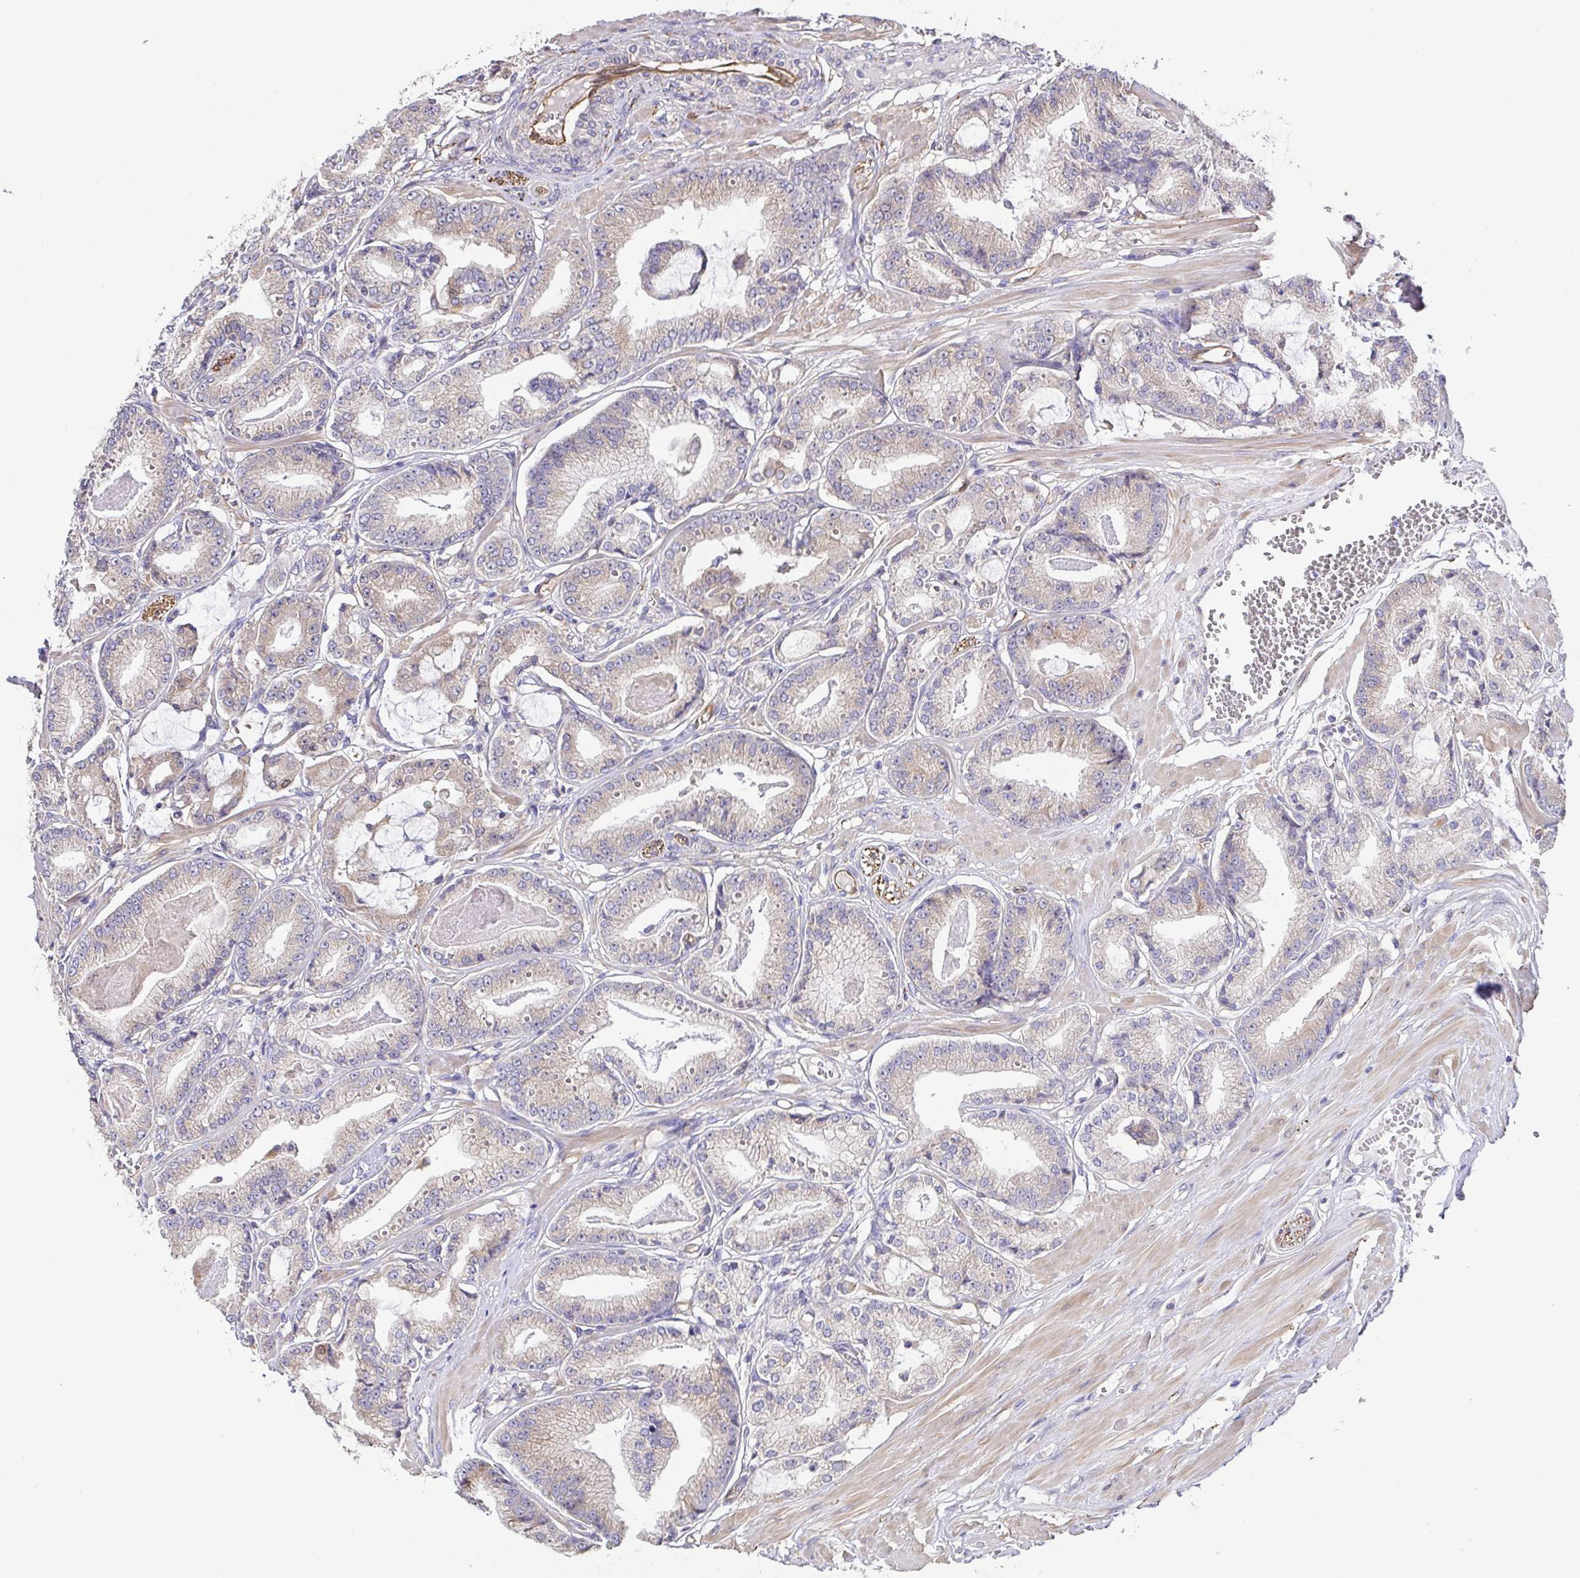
{"staining": {"intensity": "weak", "quantity": "25%-75%", "location": "cytoplasmic/membranous"}, "tissue": "prostate cancer", "cell_type": "Tumor cells", "image_type": "cancer", "snomed": [{"axis": "morphology", "description": "Adenocarcinoma, High grade"}, {"axis": "topography", "description": "Prostate"}], "caption": "IHC micrograph of neoplastic tissue: human adenocarcinoma (high-grade) (prostate) stained using IHC reveals low levels of weak protein expression localized specifically in the cytoplasmic/membranous of tumor cells, appearing as a cytoplasmic/membranous brown color.", "gene": "EIF3D", "patient": {"sex": "male", "age": 71}}